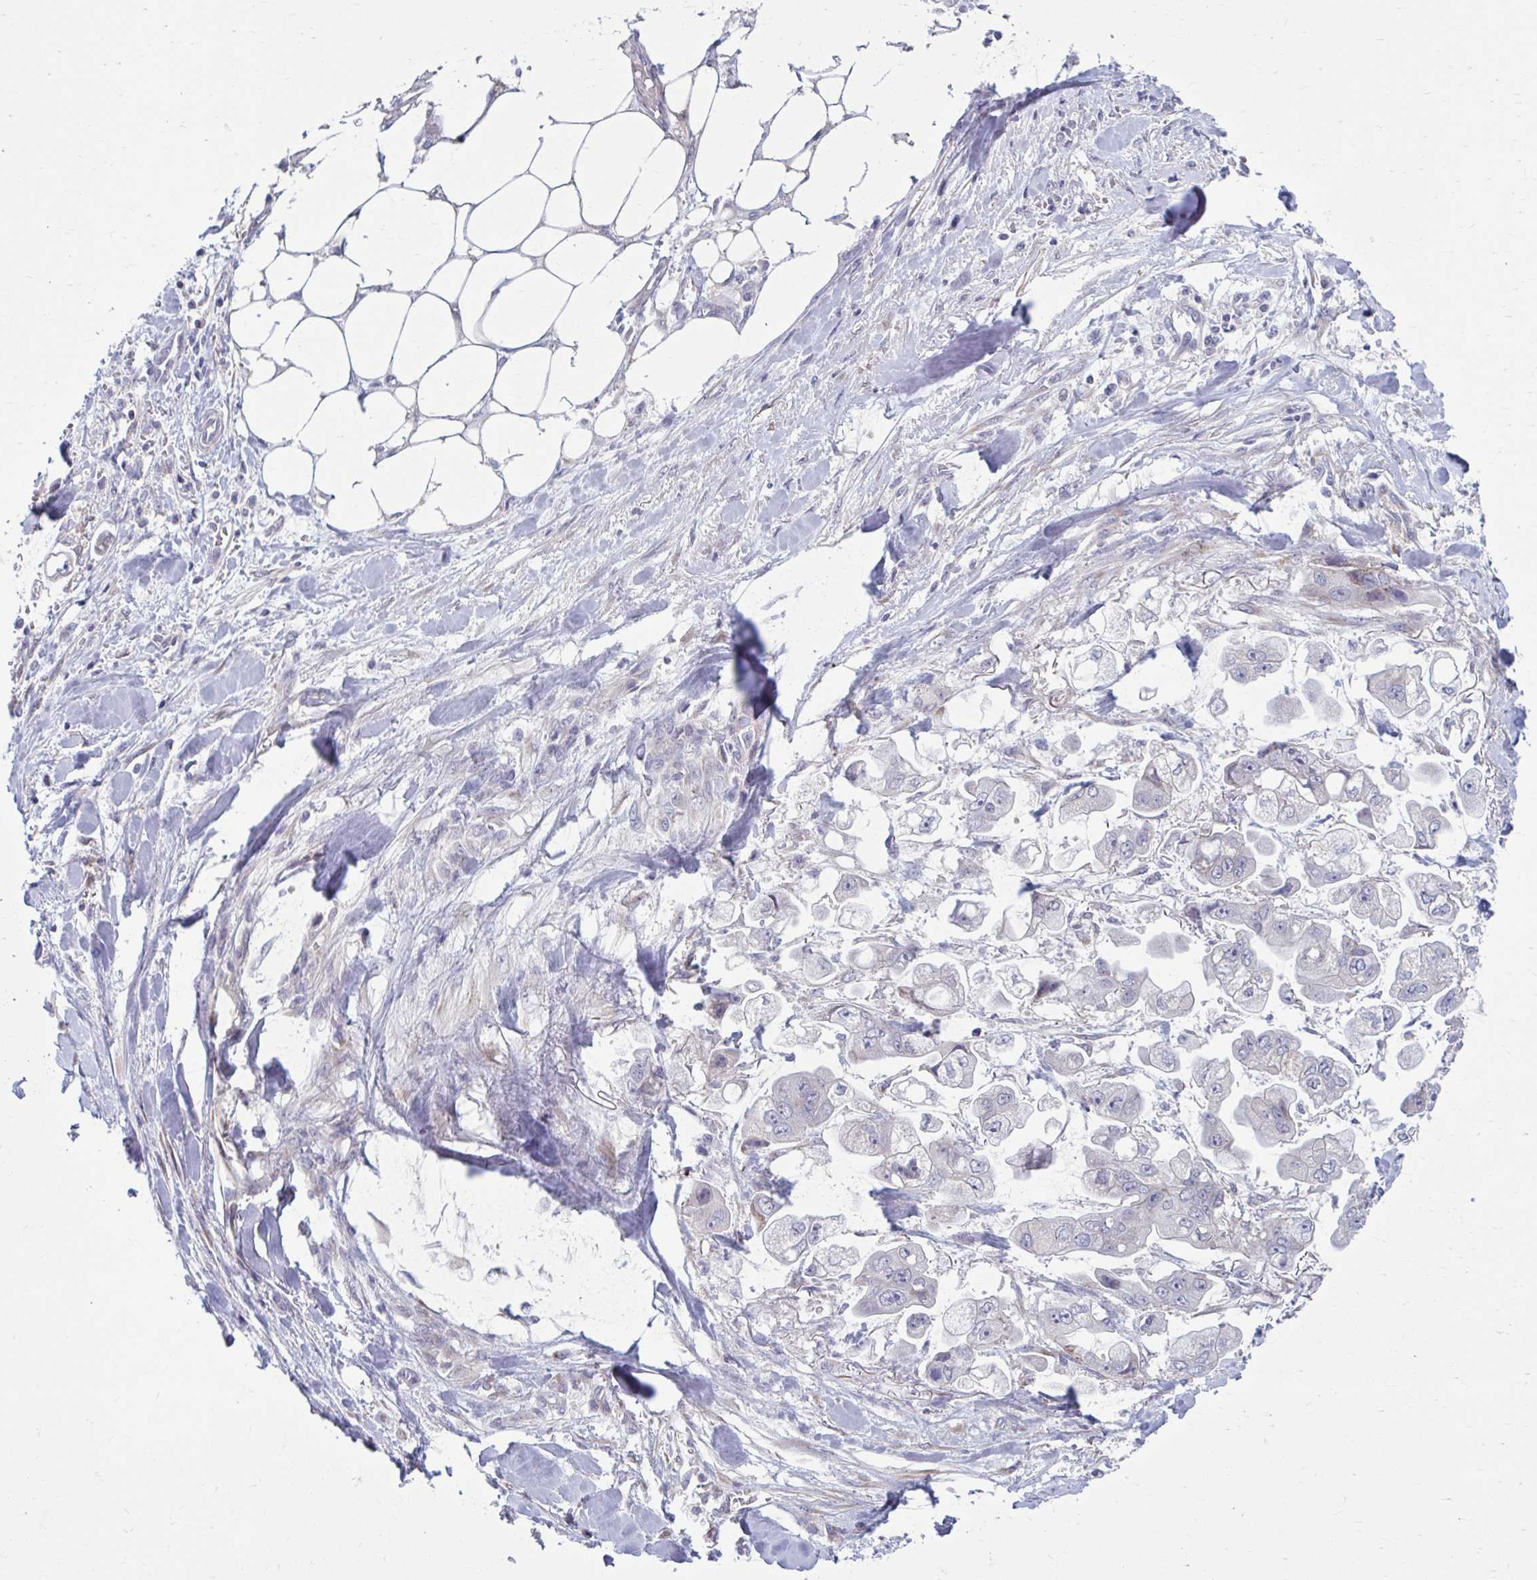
{"staining": {"intensity": "negative", "quantity": "none", "location": "none"}, "tissue": "stomach cancer", "cell_type": "Tumor cells", "image_type": "cancer", "snomed": [{"axis": "morphology", "description": "Adenocarcinoma, NOS"}, {"axis": "topography", "description": "Stomach"}], "caption": "High power microscopy photomicrograph of an IHC histopathology image of stomach adenocarcinoma, revealing no significant positivity in tumor cells.", "gene": "CHST3", "patient": {"sex": "male", "age": 62}}